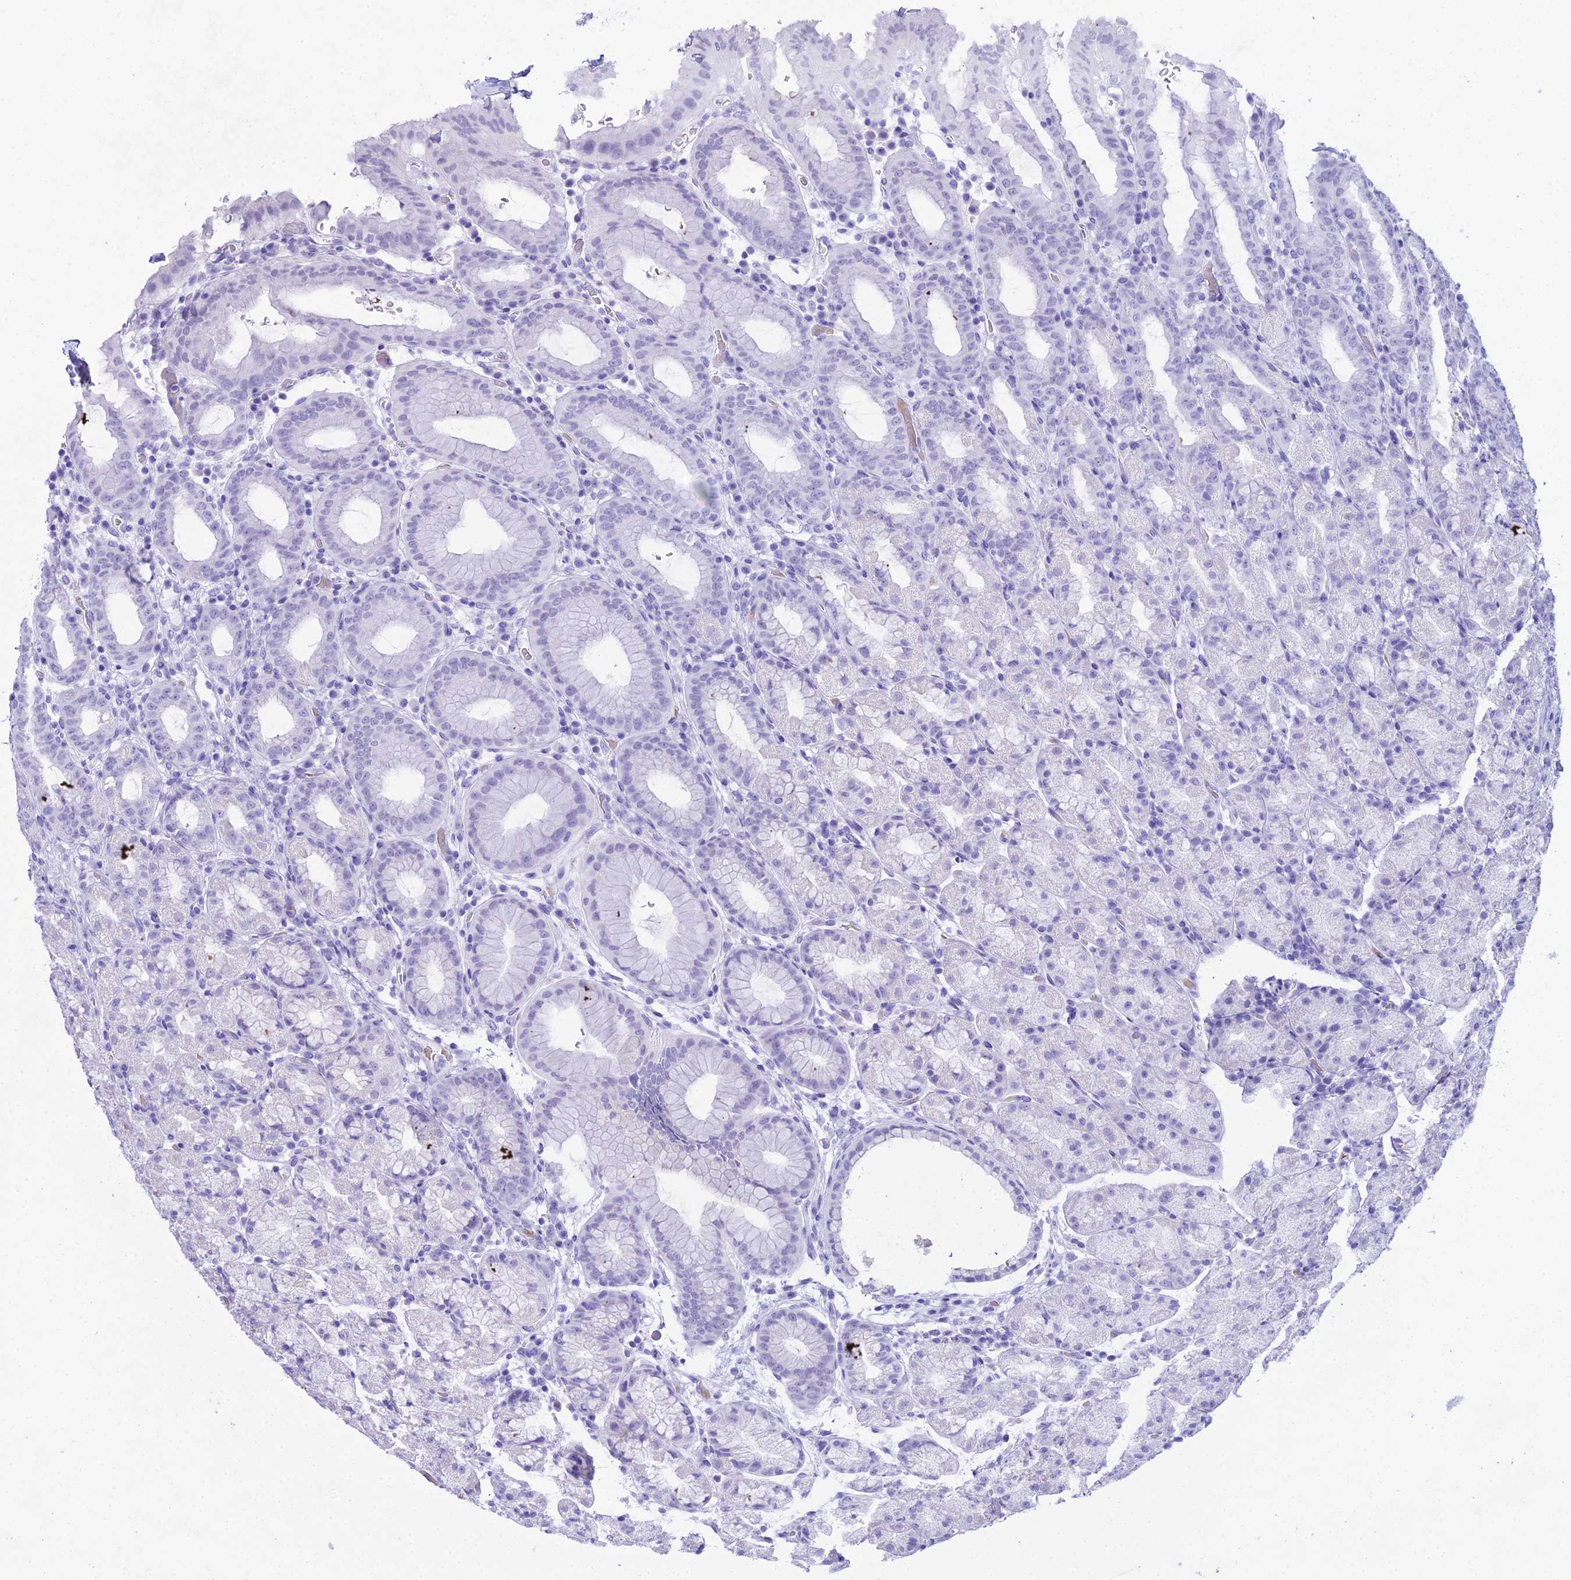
{"staining": {"intensity": "negative", "quantity": "none", "location": "none"}, "tissue": "stomach", "cell_type": "Glandular cells", "image_type": "normal", "snomed": [{"axis": "morphology", "description": "Normal tissue, NOS"}, {"axis": "topography", "description": "Stomach, upper"}, {"axis": "topography", "description": "Stomach, lower"}, {"axis": "topography", "description": "Small intestine"}], "caption": "This is a histopathology image of immunohistochemistry (IHC) staining of unremarkable stomach, which shows no expression in glandular cells.", "gene": "RNPS1", "patient": {"sex": "male", "age": 68}}